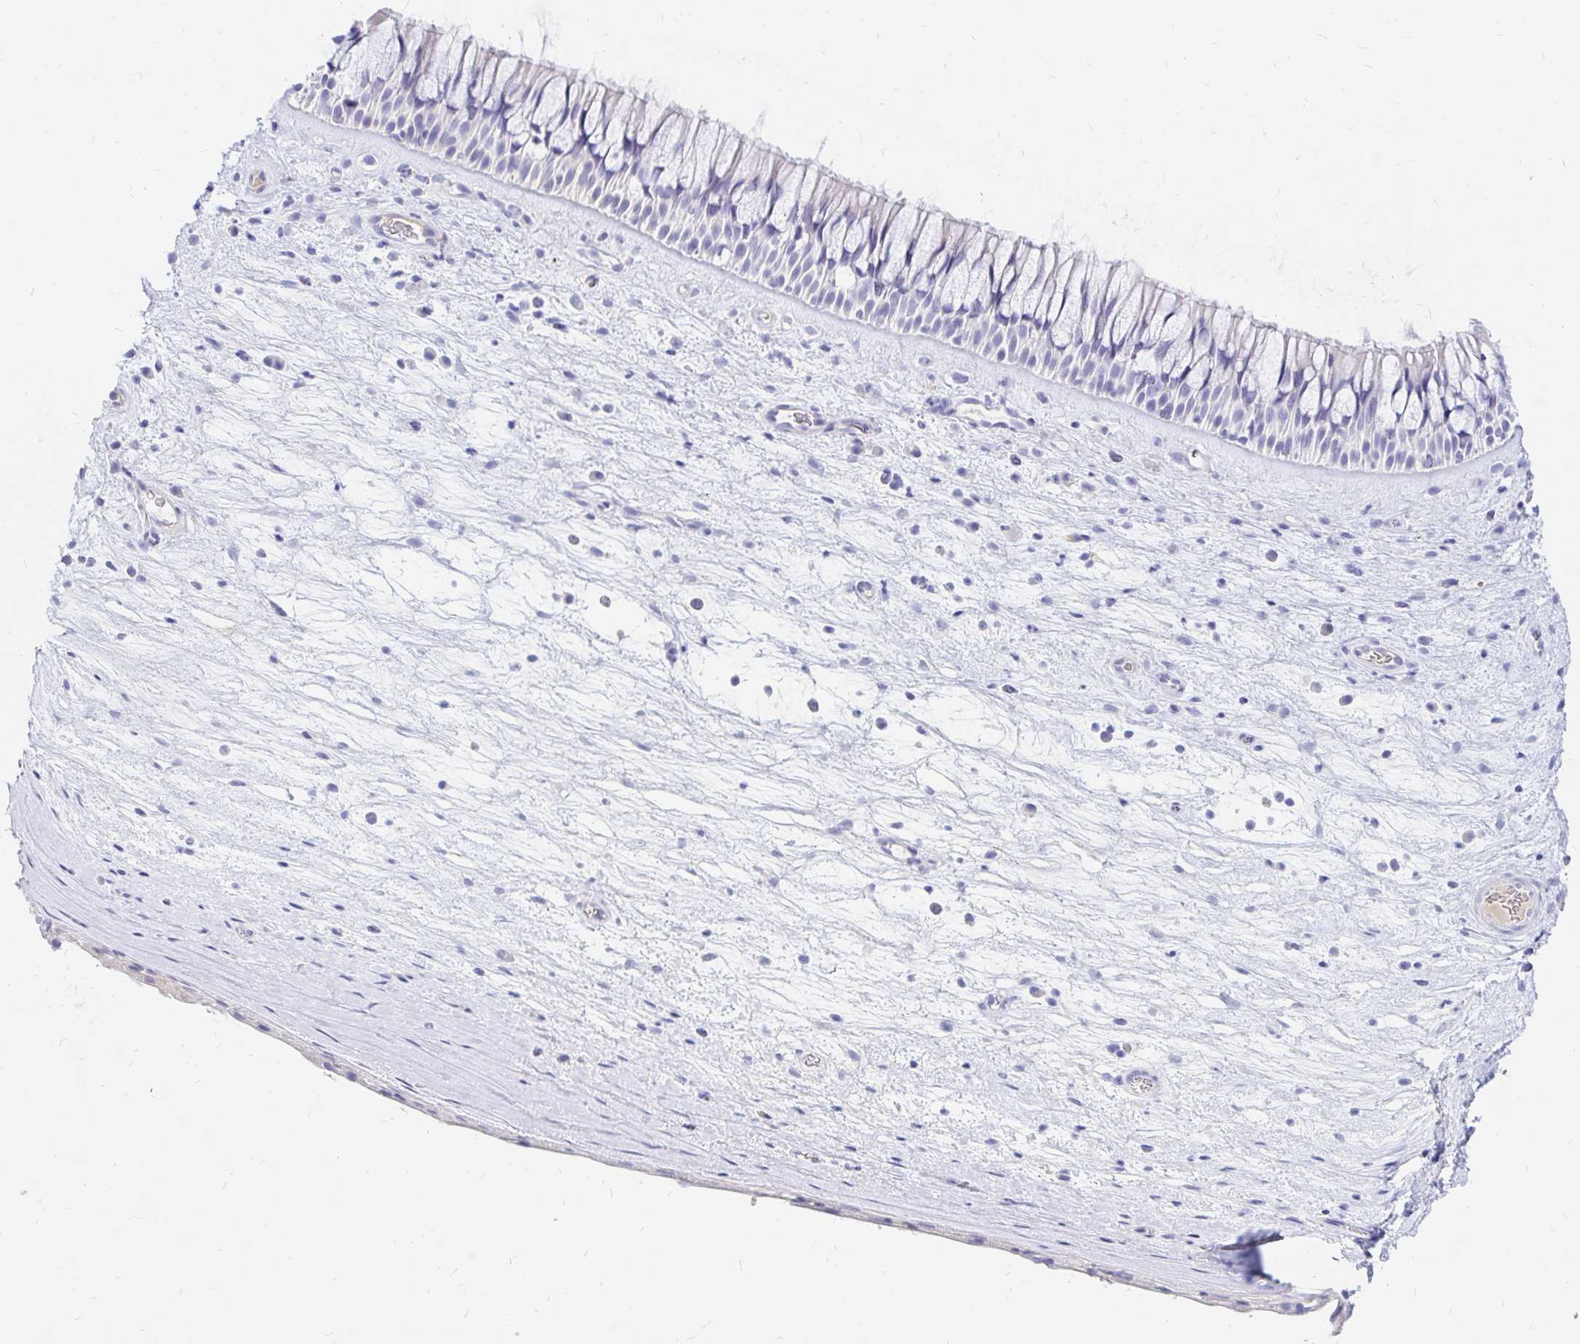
{"staining": {"intensity": "negative", "quantity": "none", "location": "none"}, "tissue": "nasopharynx", "cell_type": "Respiratory epithelial cells", "image_type": "normal", "snomed": [{"axis": "morphology", "description": "Normal tissue, NOS"}, {"axis": "topography", "description": "Nasopharynx"}], "caption": "DAB immunohistochemical staining of unremarkable human nasopharynx reveals no significant expression in respiratory epithelial cells. (Brightfield microscopy of DAB (3,3'-diaminobenzidine) immunohistochemistry (IHC) at high magnification).", "gene": "NR2E1", "patient": {"sex": "male", "age": 74}}